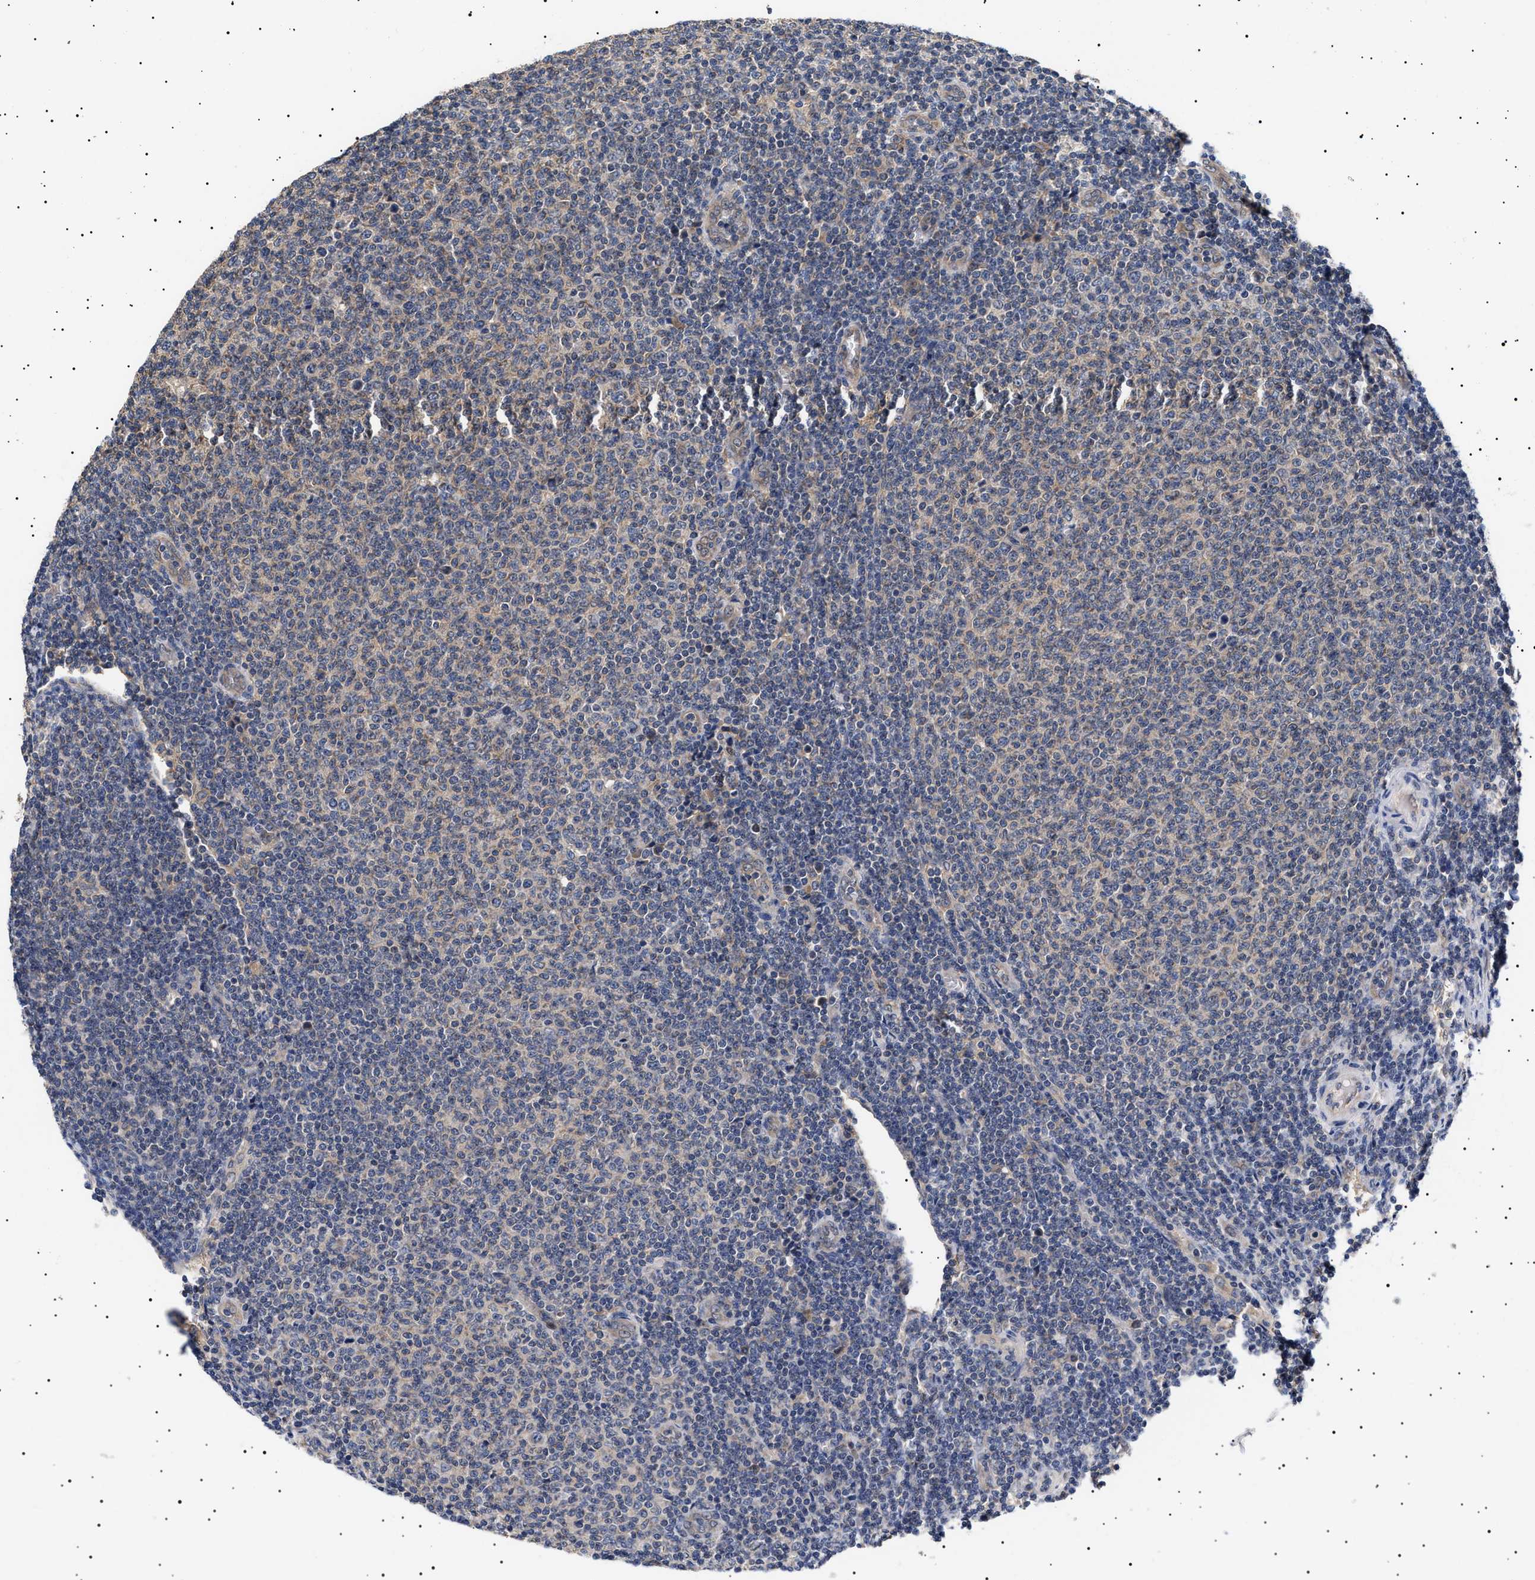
{"staining": {"intensity": "negative", "quantity": "none", "location": "none"}, "tissue": "lymphoma", "cell_type": "Tumor cells", "image_type": "cancer", "snomed": [{"axis": "morphology", "description": "Malignant lymphoma, non-Hodgkin's type, Low grade"}, {"axis": "topography", "description": "Lymph node"}], "caption": "An immunohistochemistry (IHC) histopathology image of lymphoma is shown. There is no staining in tumor cells of lymphoma.", "gene": "KRBA1", "patient": {"sex": "male", "age": 66}}